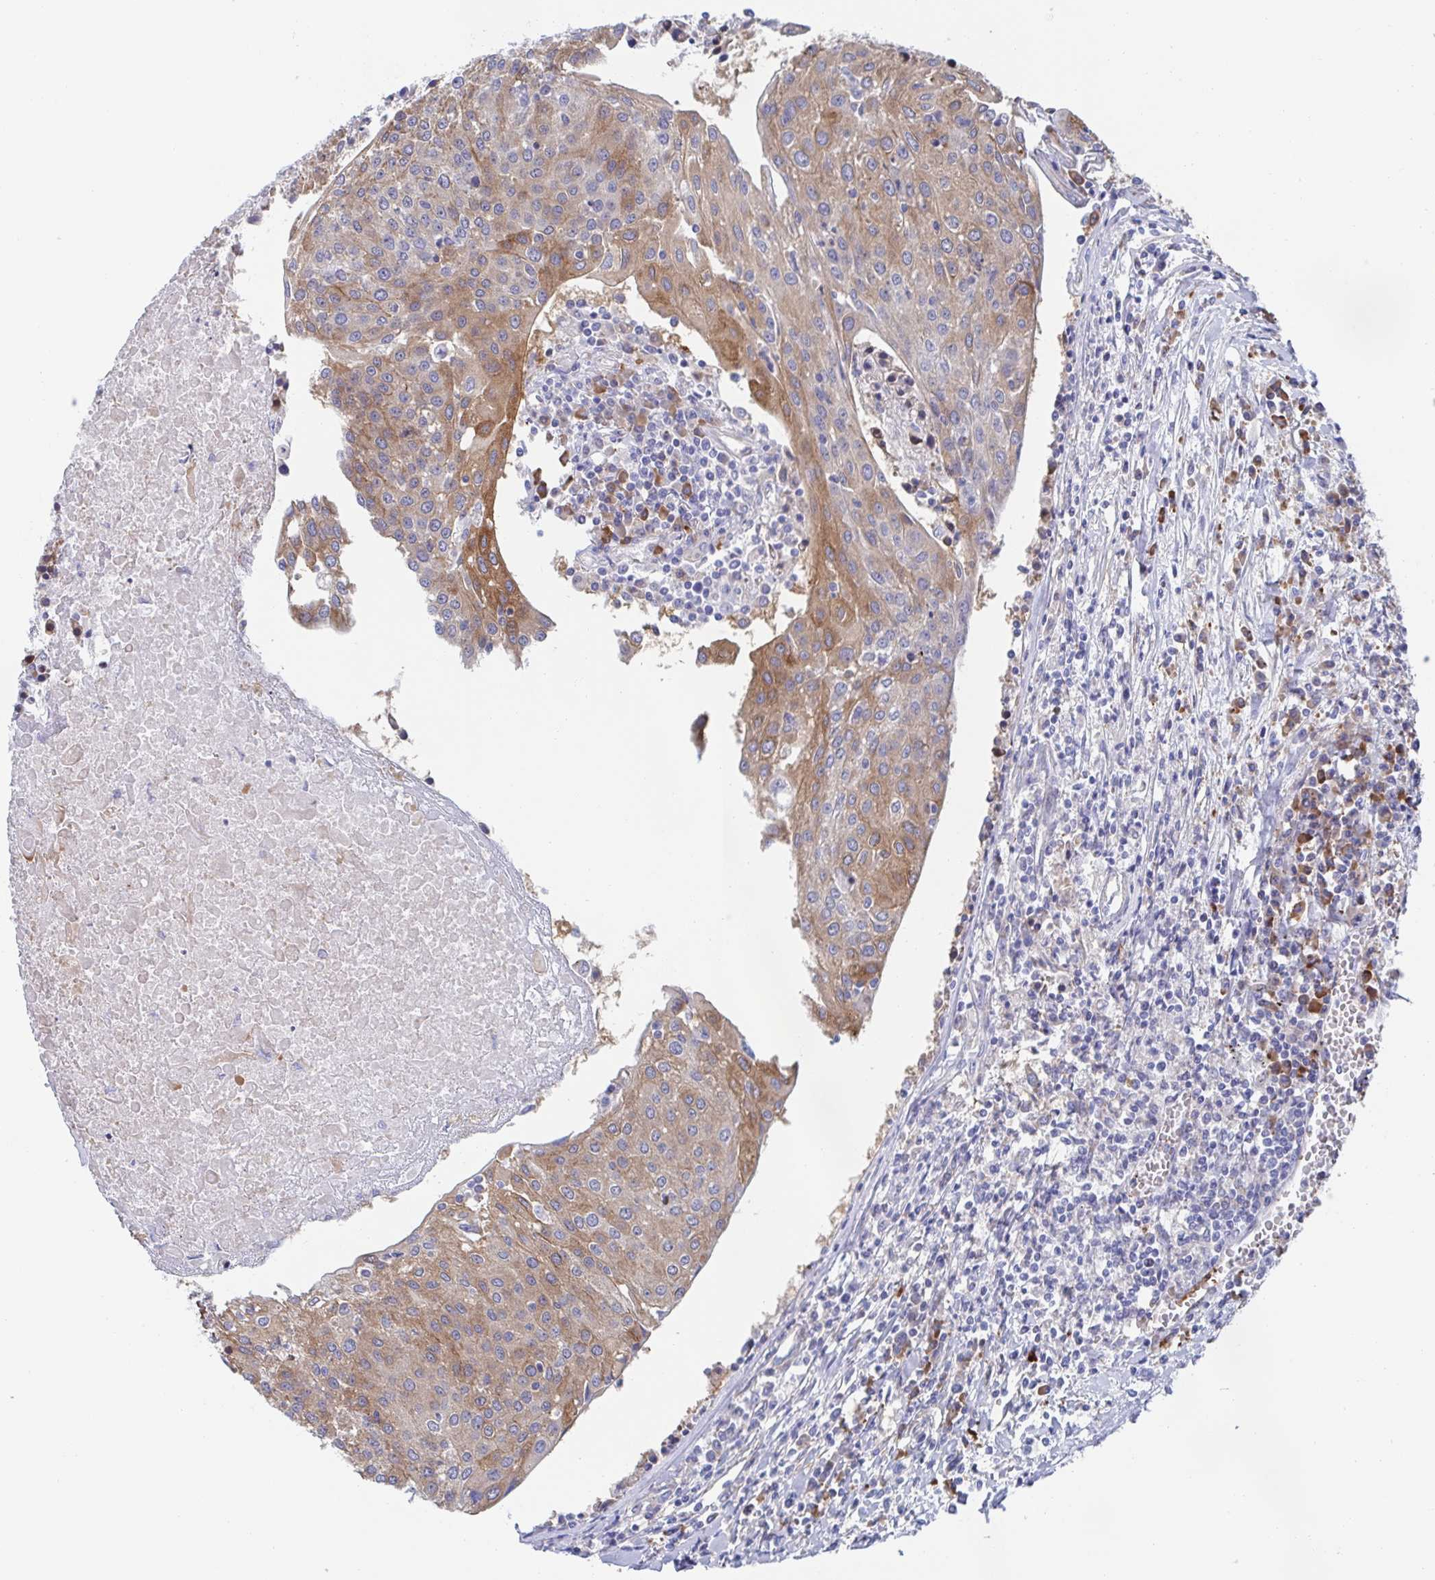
{"staining": {"intensity": "moderate", "quantity": "25%-75%", "location": "cytoplasmic/membranous"}, "tissue": "urothelial cancer", "cell_type": "Tumor cells", "image_type": "cancer", "snomed": [{"axis": "morphology", "description": "Urothelial carcinoma, High grade"}, {"axis": "topography", "description": "Urinary bladder"}], "caption": "Urothelial cancer stained with DAB immunohistochemistry shows medium levels of moderate cytoplasmic/membranous expression in about 25%-75% of tumor cells.", "gene": "KLC3", "patient": {"sex": "female", "age": 85}}